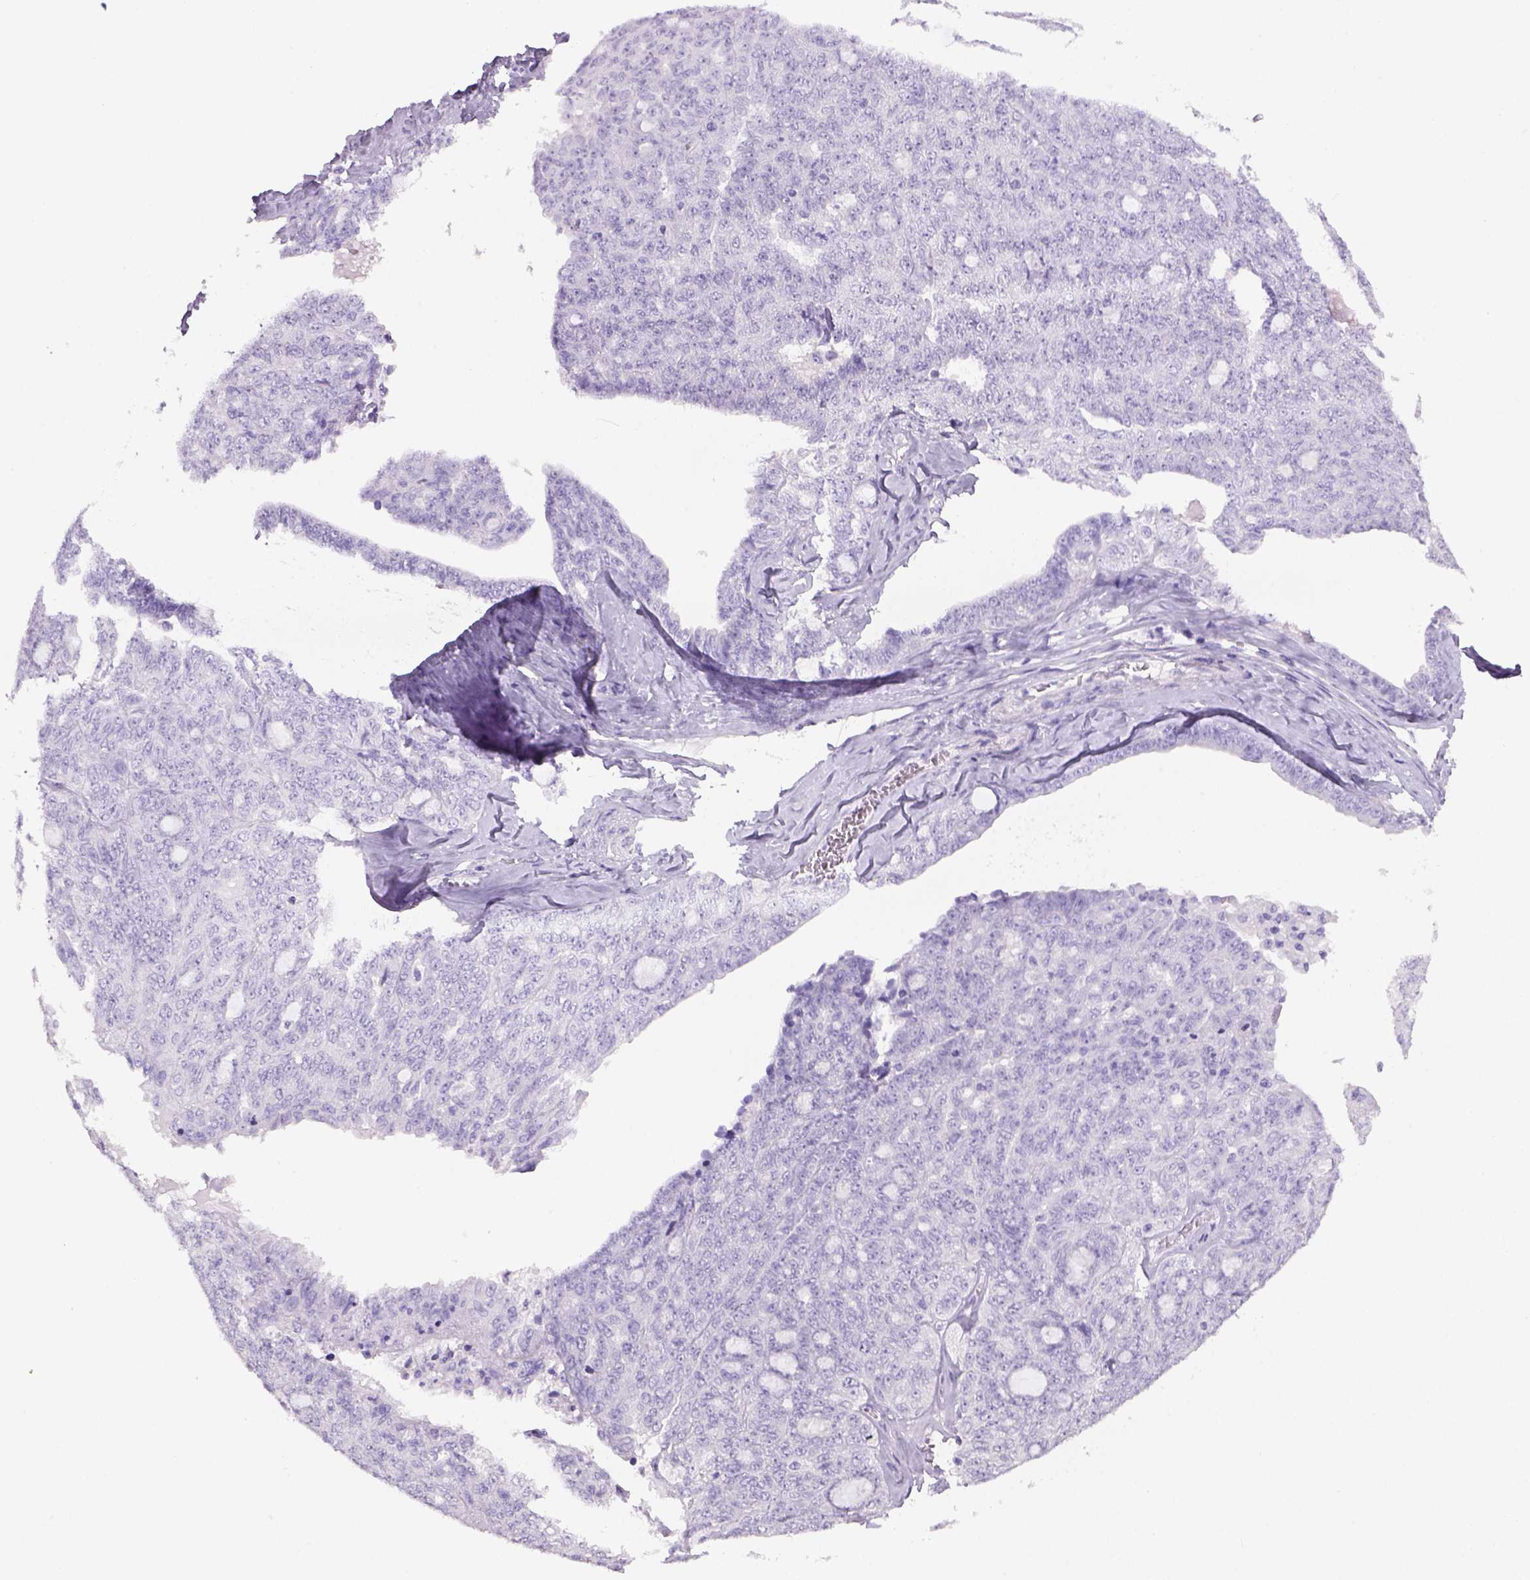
{"staining": {"intensity": "negative", "quantity": "none", "location": "none"}, "tissue": "ovarian cancer", "cell_type": "Tumor cells", "image_type": "cancer", "snomed": [{"axis": "morphology", "description": "Cystadenocarcinoma, serous, NOS"}, {"axis": "topography", "description": "Ovary"}], "caption": "High power microscopy photomicrograph of an immunohistochemistry (IHC) image of serous cystadenocarcinoma (ovarian), revealing no significant expression in tumor cells. (DAB (3,3'-diaminobenzidine) immunohistochemistry (IHC) with hematoxylin counter stain).", "gene": "TENM4", "patient": {"sex": "female", "age": 71}}